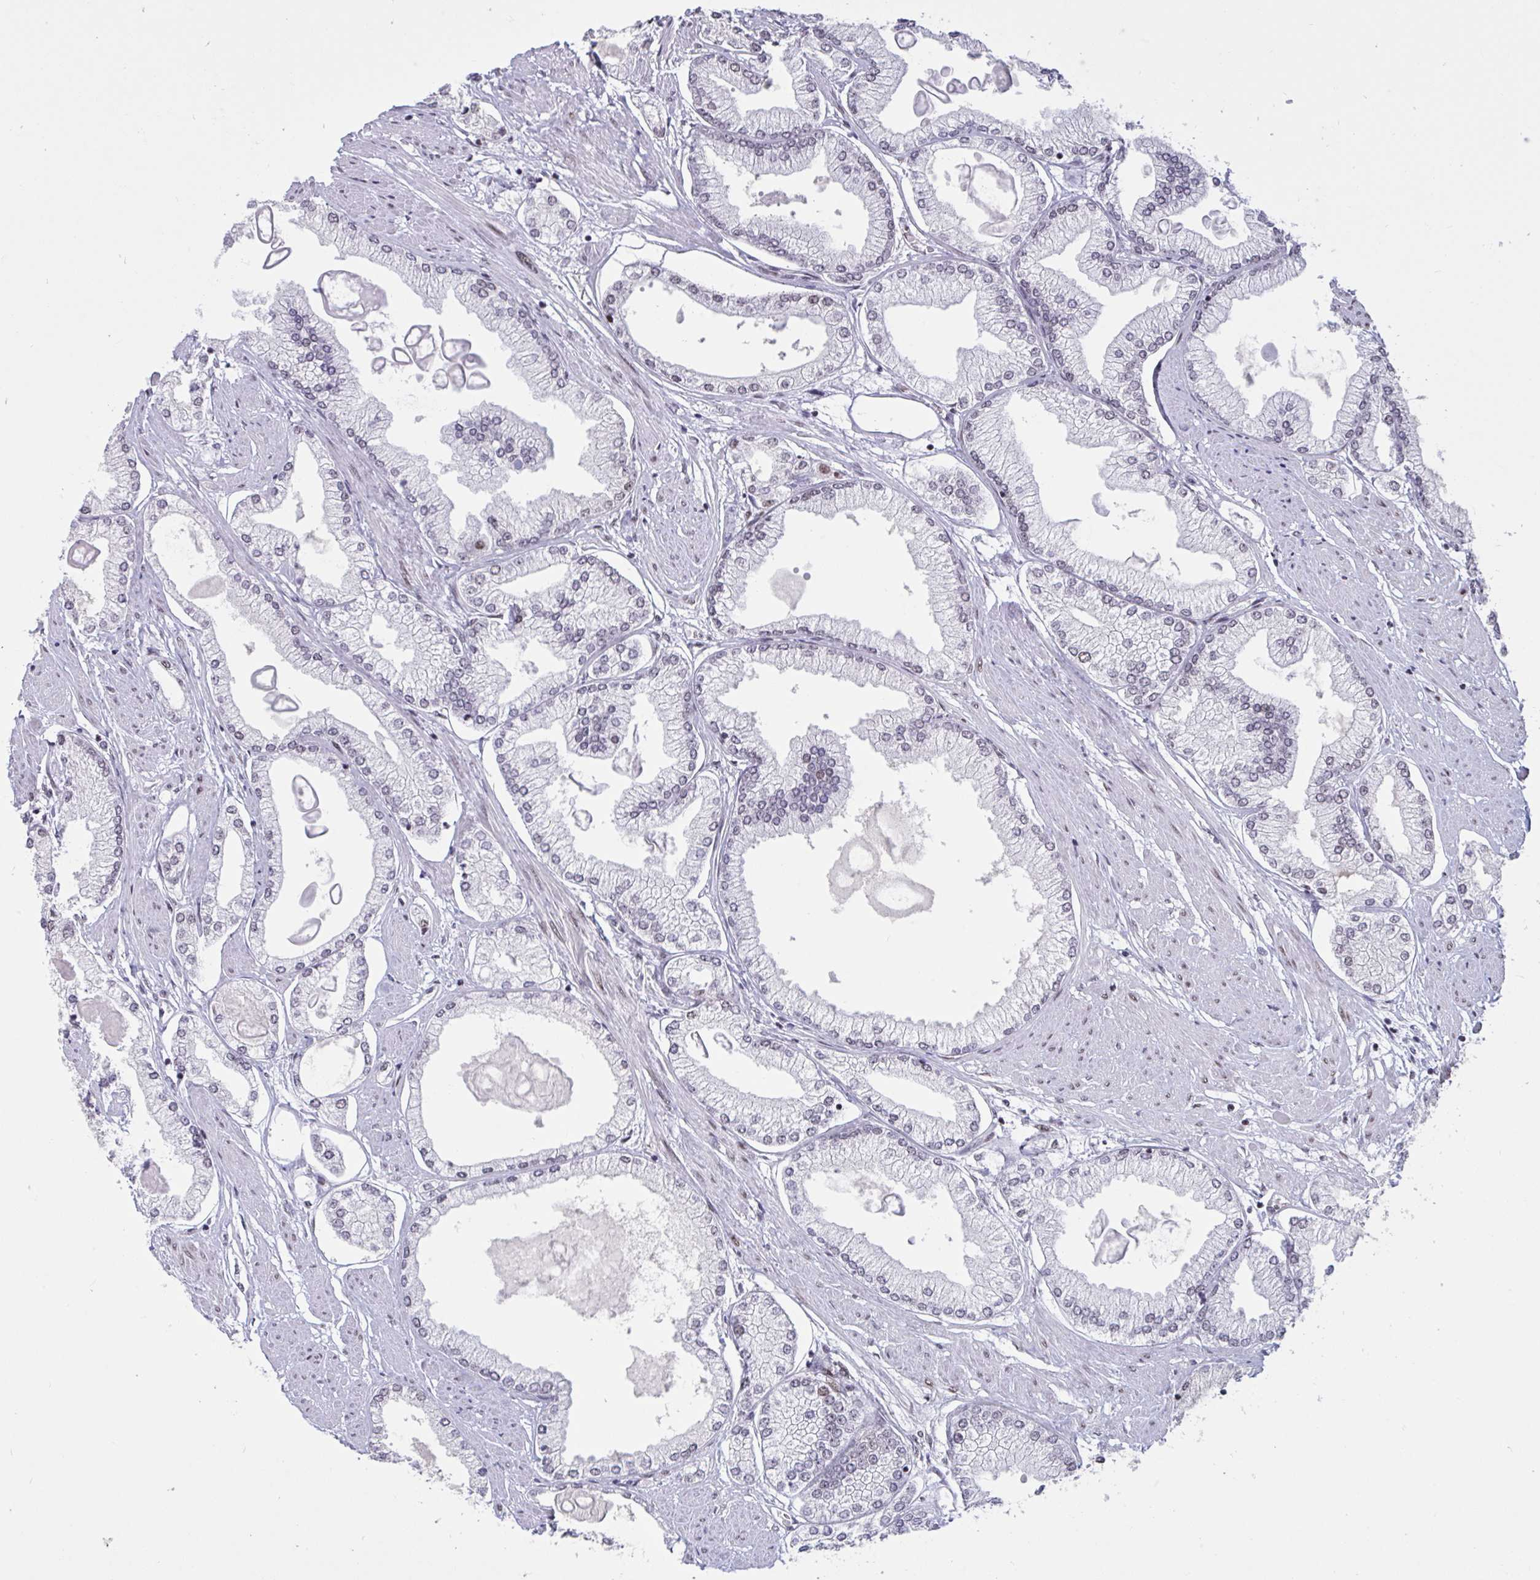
{"staining": {"intensity": "negative", "quantity": "none", "location": "none"}, "tissue": "prostate cancer", "cell_type": "Tumor cells", "image_type": "cancer", "snomed": [{"axis": "morphology", "description": "Adenocarcinoma, High grade"}, {"axis": "topography", "description": "Prostate"}], "caption": "IHC micrograph of human prostate cancer (high-grade adenocarcinoma) stained for a protein (brown), which shows no expression in tumor cells.", "gene": "CBFA2T2", "patient": {"sex": "male", "age": 68}}